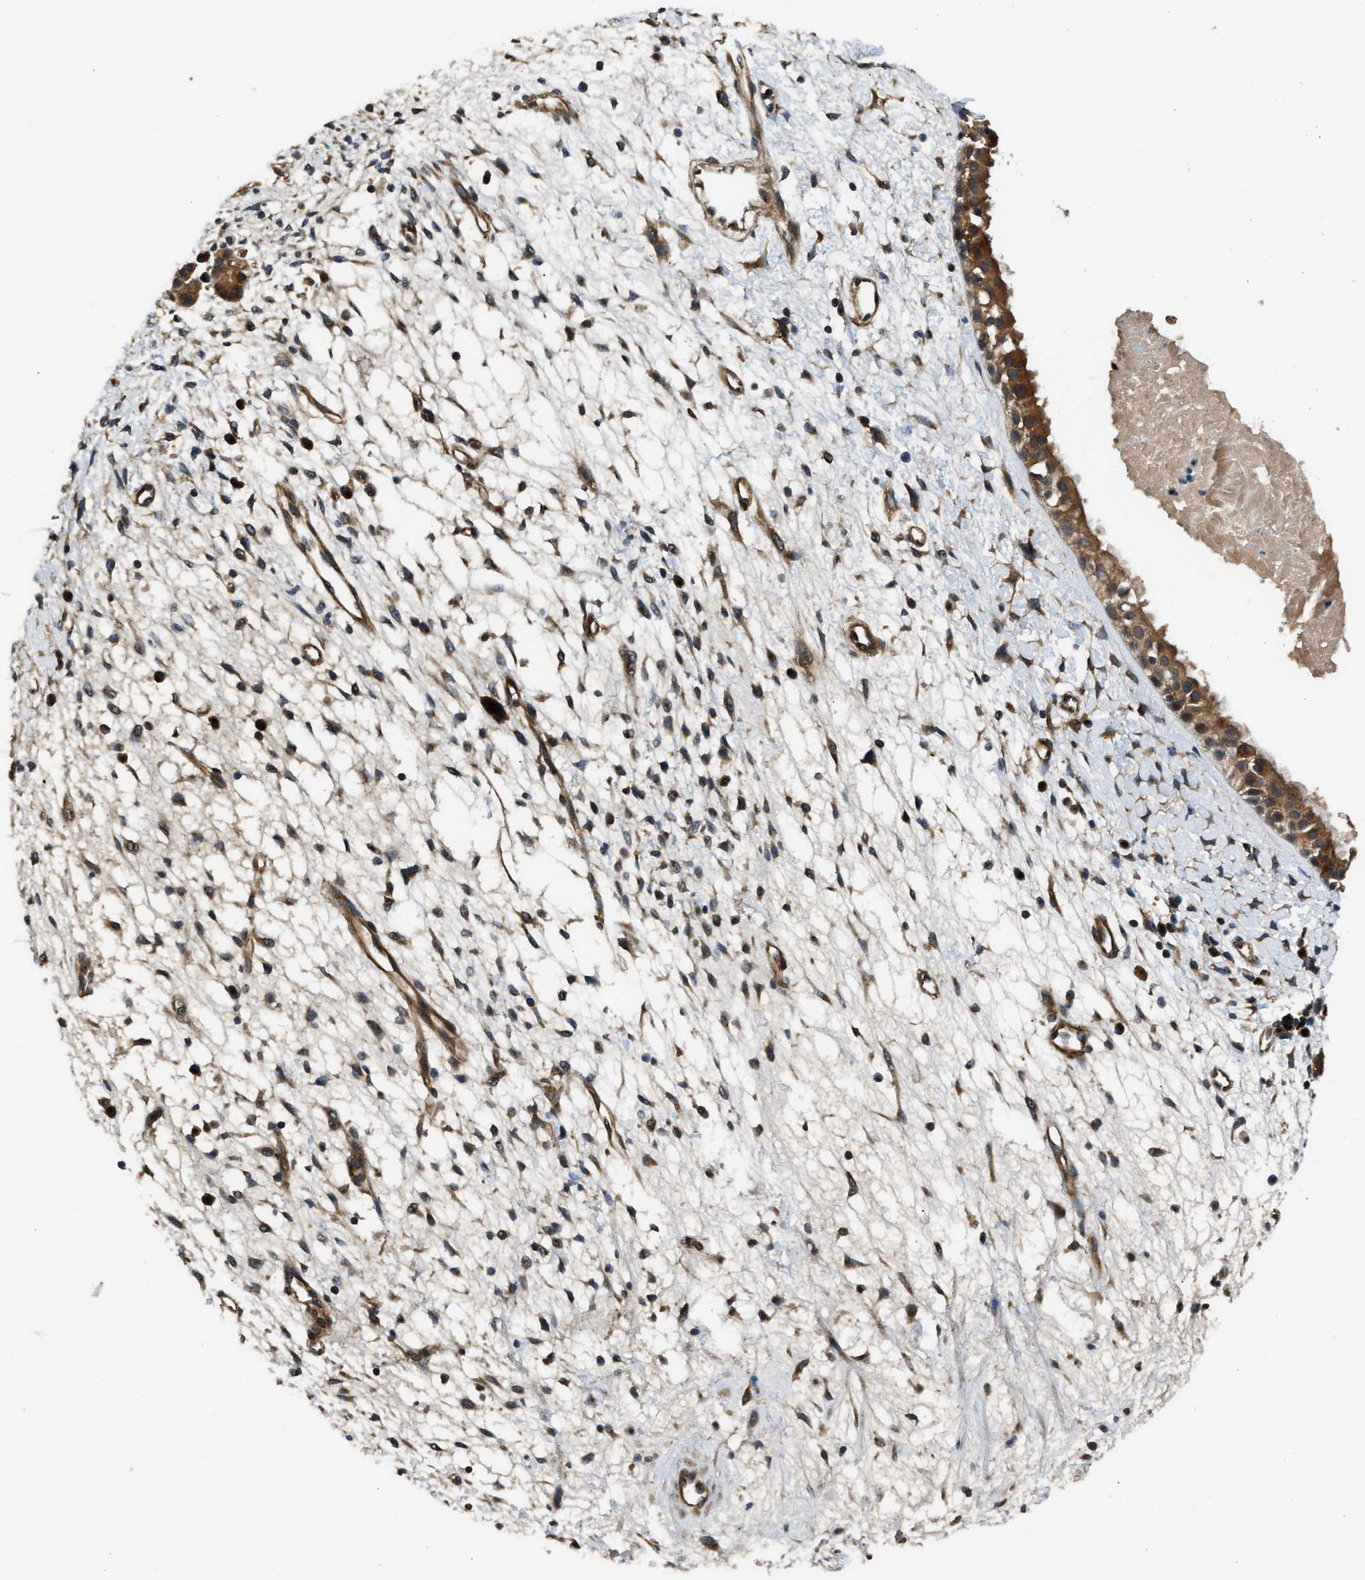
{"staining": {"intensity": "moderate", "quantity": ">75%", "location": "cytoplasmic/membranous"}, "tissue": "nasopharynx", "cell_type": "Respiratory epithelial cells", "image_type": "normal", "snomed": [{"axis": "morphology", "description": "Normal tissue, NOS"}, {"axis": "topography", "description": "Nasopharynx"}], "caption": "This photomicrograph exhibits normal nasopharynx stained with immunohistochemistry (IHC) to label a protein in brown. The cytoplasmic/membranous of respiratory epithelial cells show moderate positivity for the protein. Nuclei are counter-stained blue.", "gene": "PNPLA8", "patient": {"sex": "male", "age": 22}}